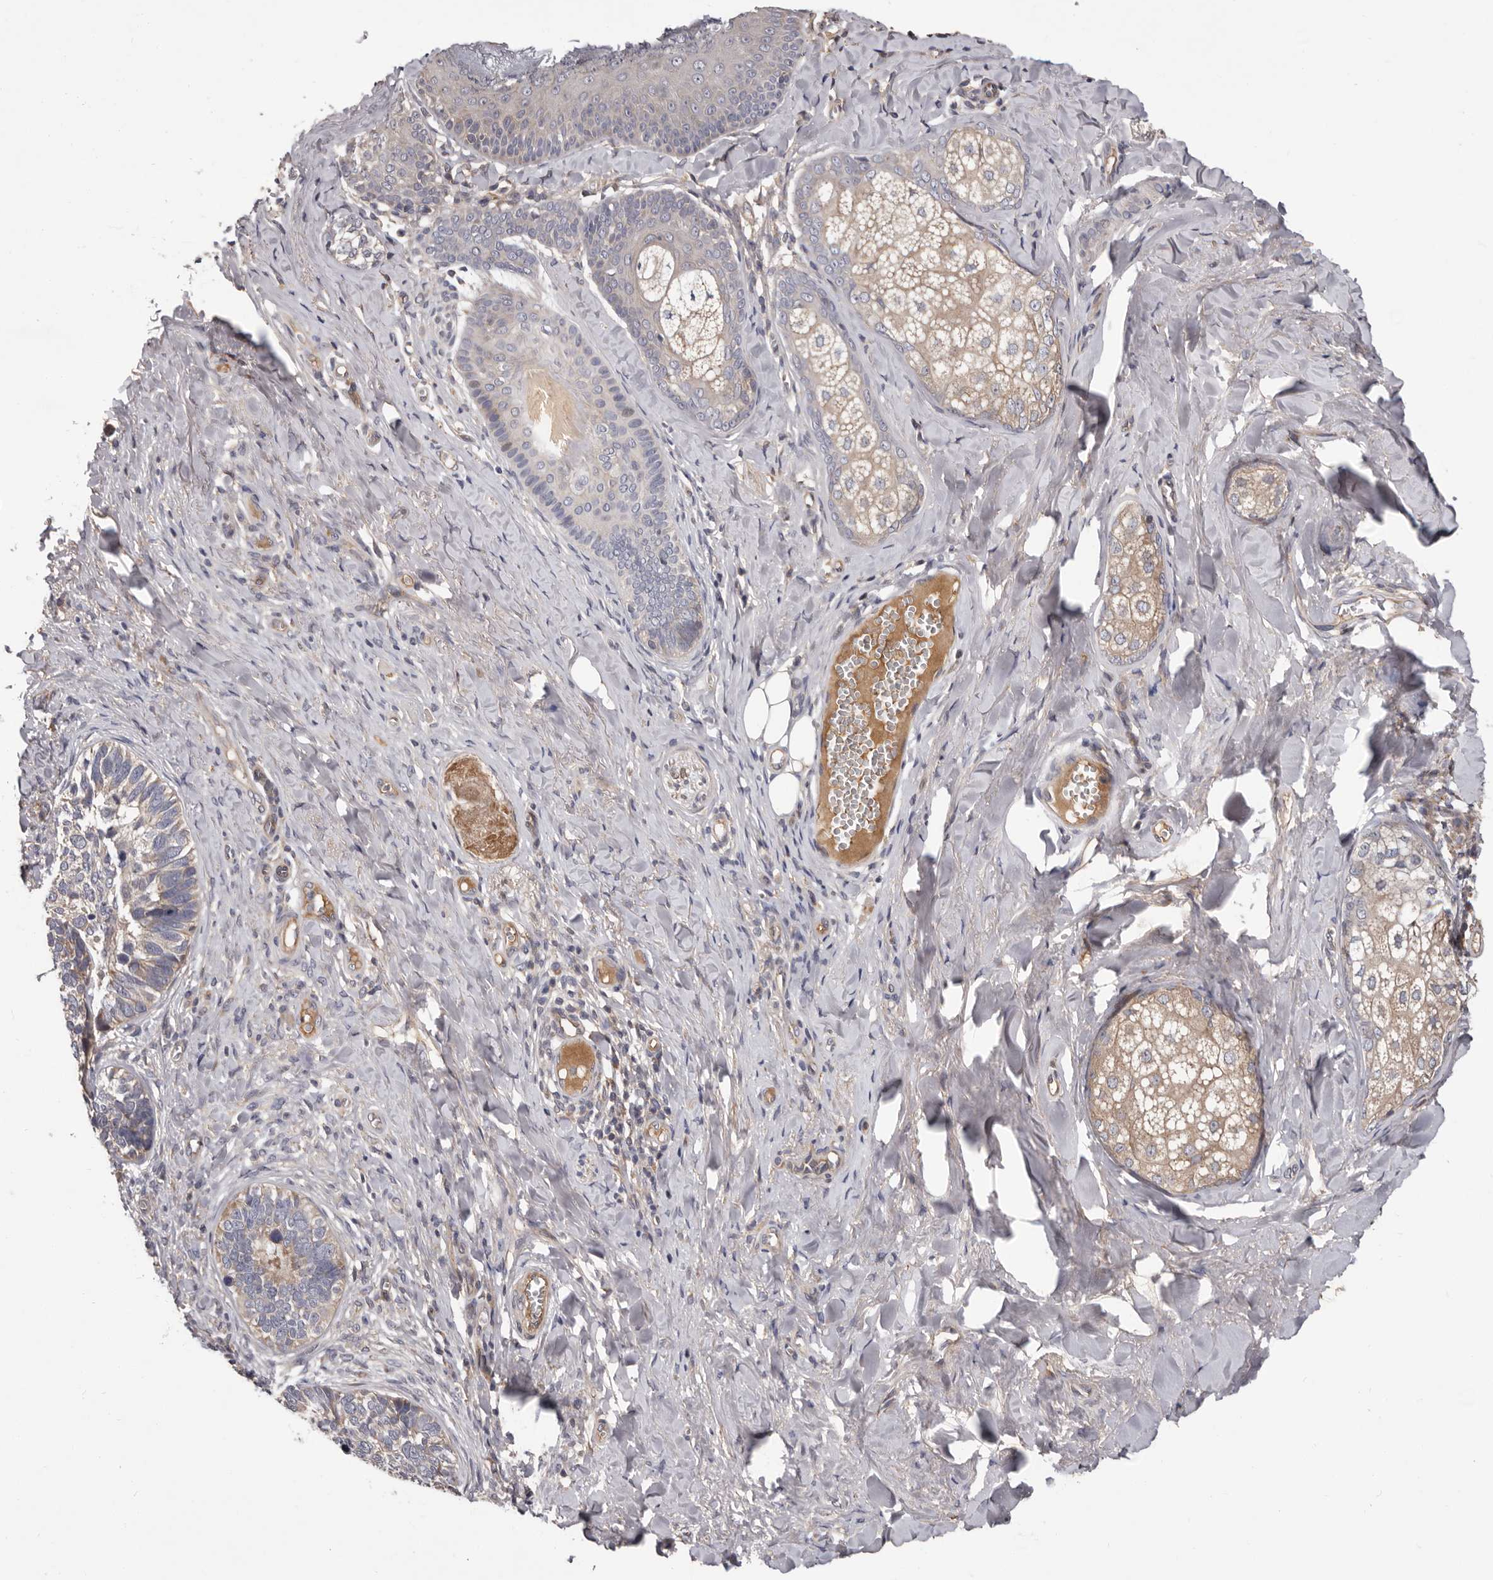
{"staining": {"intensity": "negative", "quantity": "none", "location": "none"}, "tissue": "skin cancer", "cell_type": "Tumor cells", "image_type": "cancer", "snomed": [{"axis": "morphology", "description": "Basal cell carcinoma"}, {"axis": "topography", "description": "Skin"}], "caption": "The IHC image has no significant staining in tumor cells of basal cell carcinoma (skin) tissue. The staining is performed using DAB brown chromogen with nuclei counter-stained in using hematoxylin.", "gene": "PRKD1", "patient": {"sex": "male", "age": 62}}